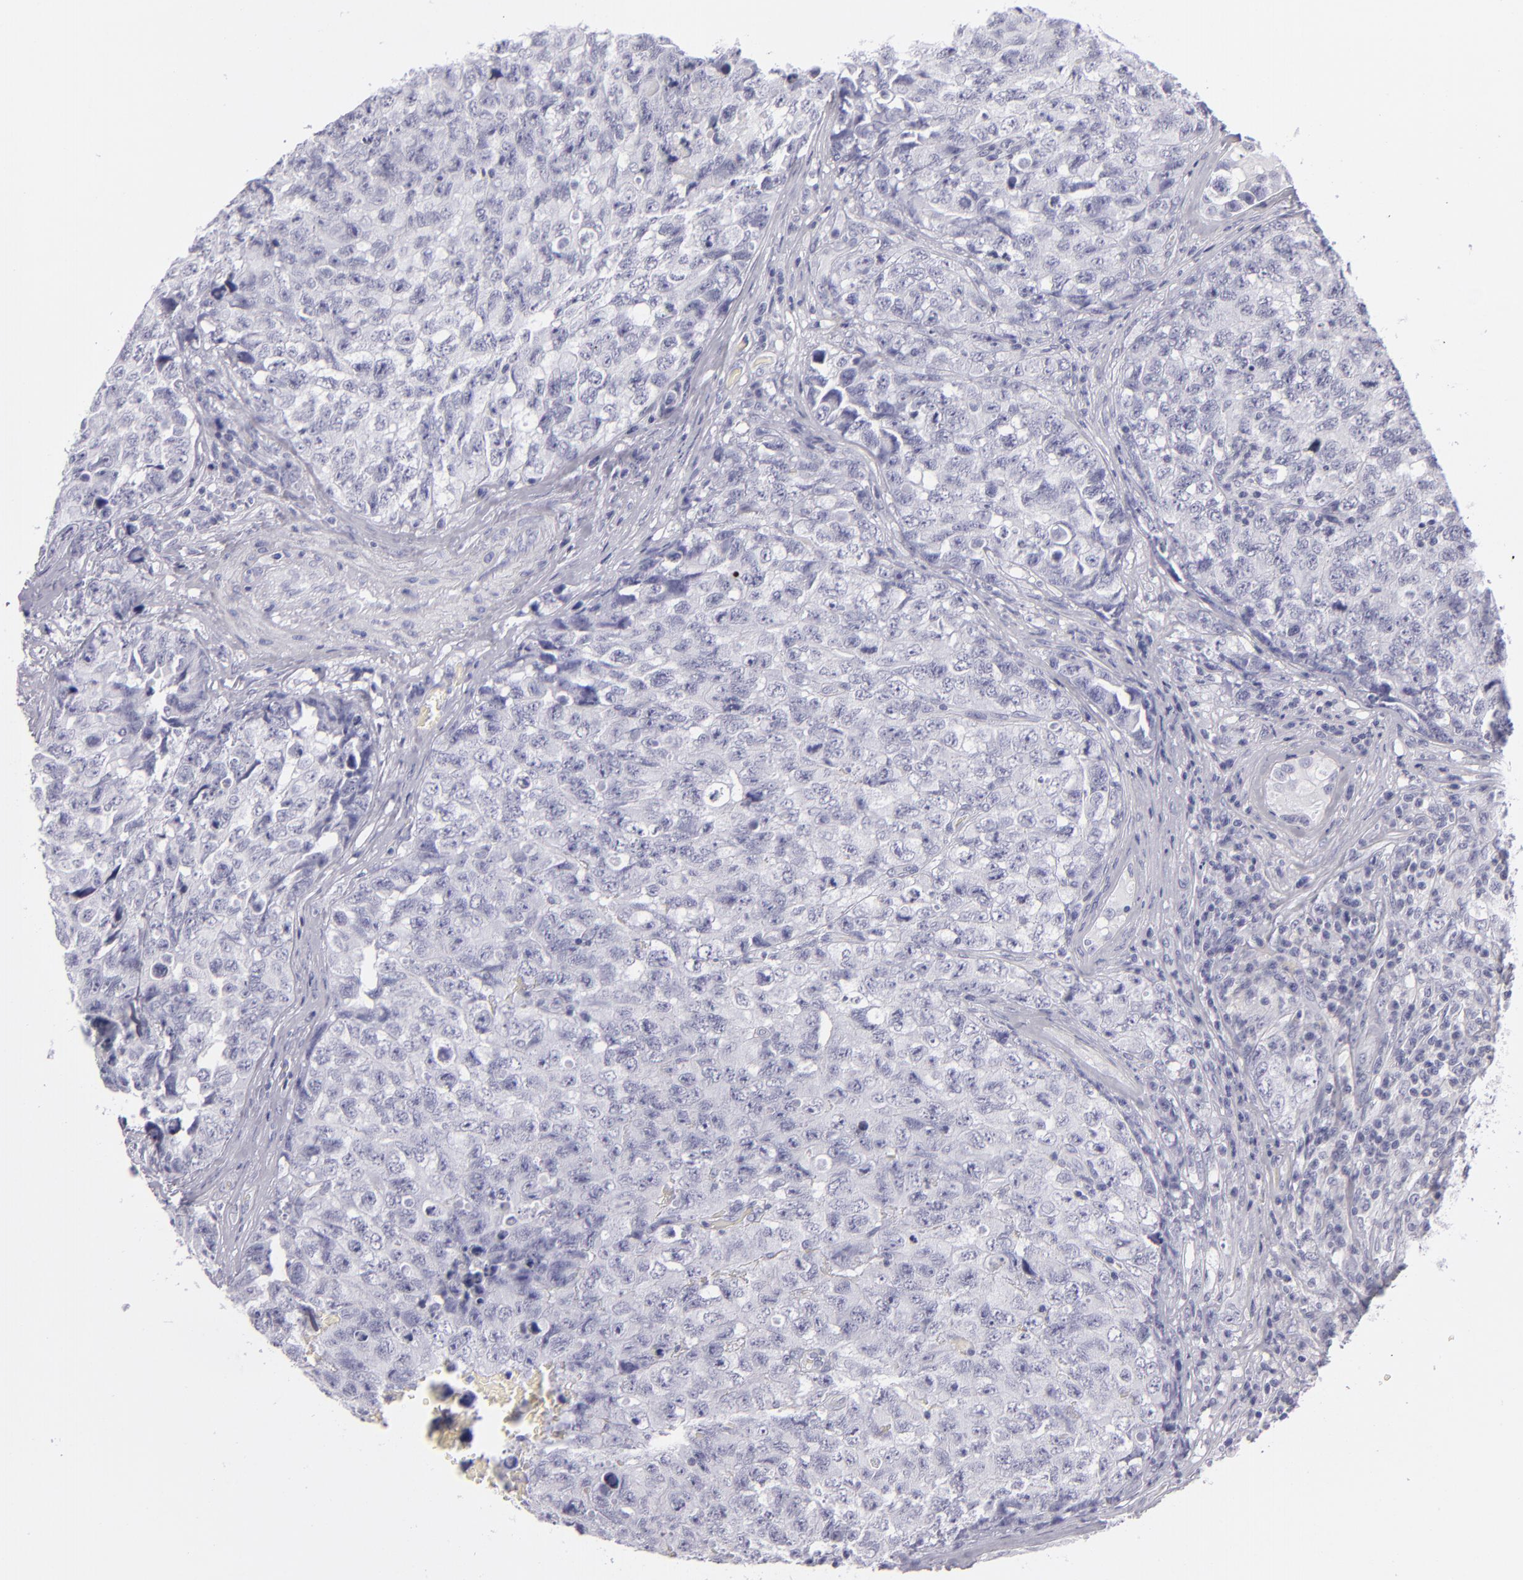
{"staining": {"intensity": "negative", "quantity": "none", "location": "none"}, "tissue": "testis cancer", "cell_type": "Tumor cells", "image_type": "cancer", "snomed": [{"axis": "morphology", "description": "Carcinoma, Embryonal, NOS"}, {"axis": "topography", "description": "Testis"}], "caption": "The image displays no significant positivity in tumor cells of testis embryonal carcinoma.", "gene": "VIL1", "patient": {"sex": "male", "age": 31}}